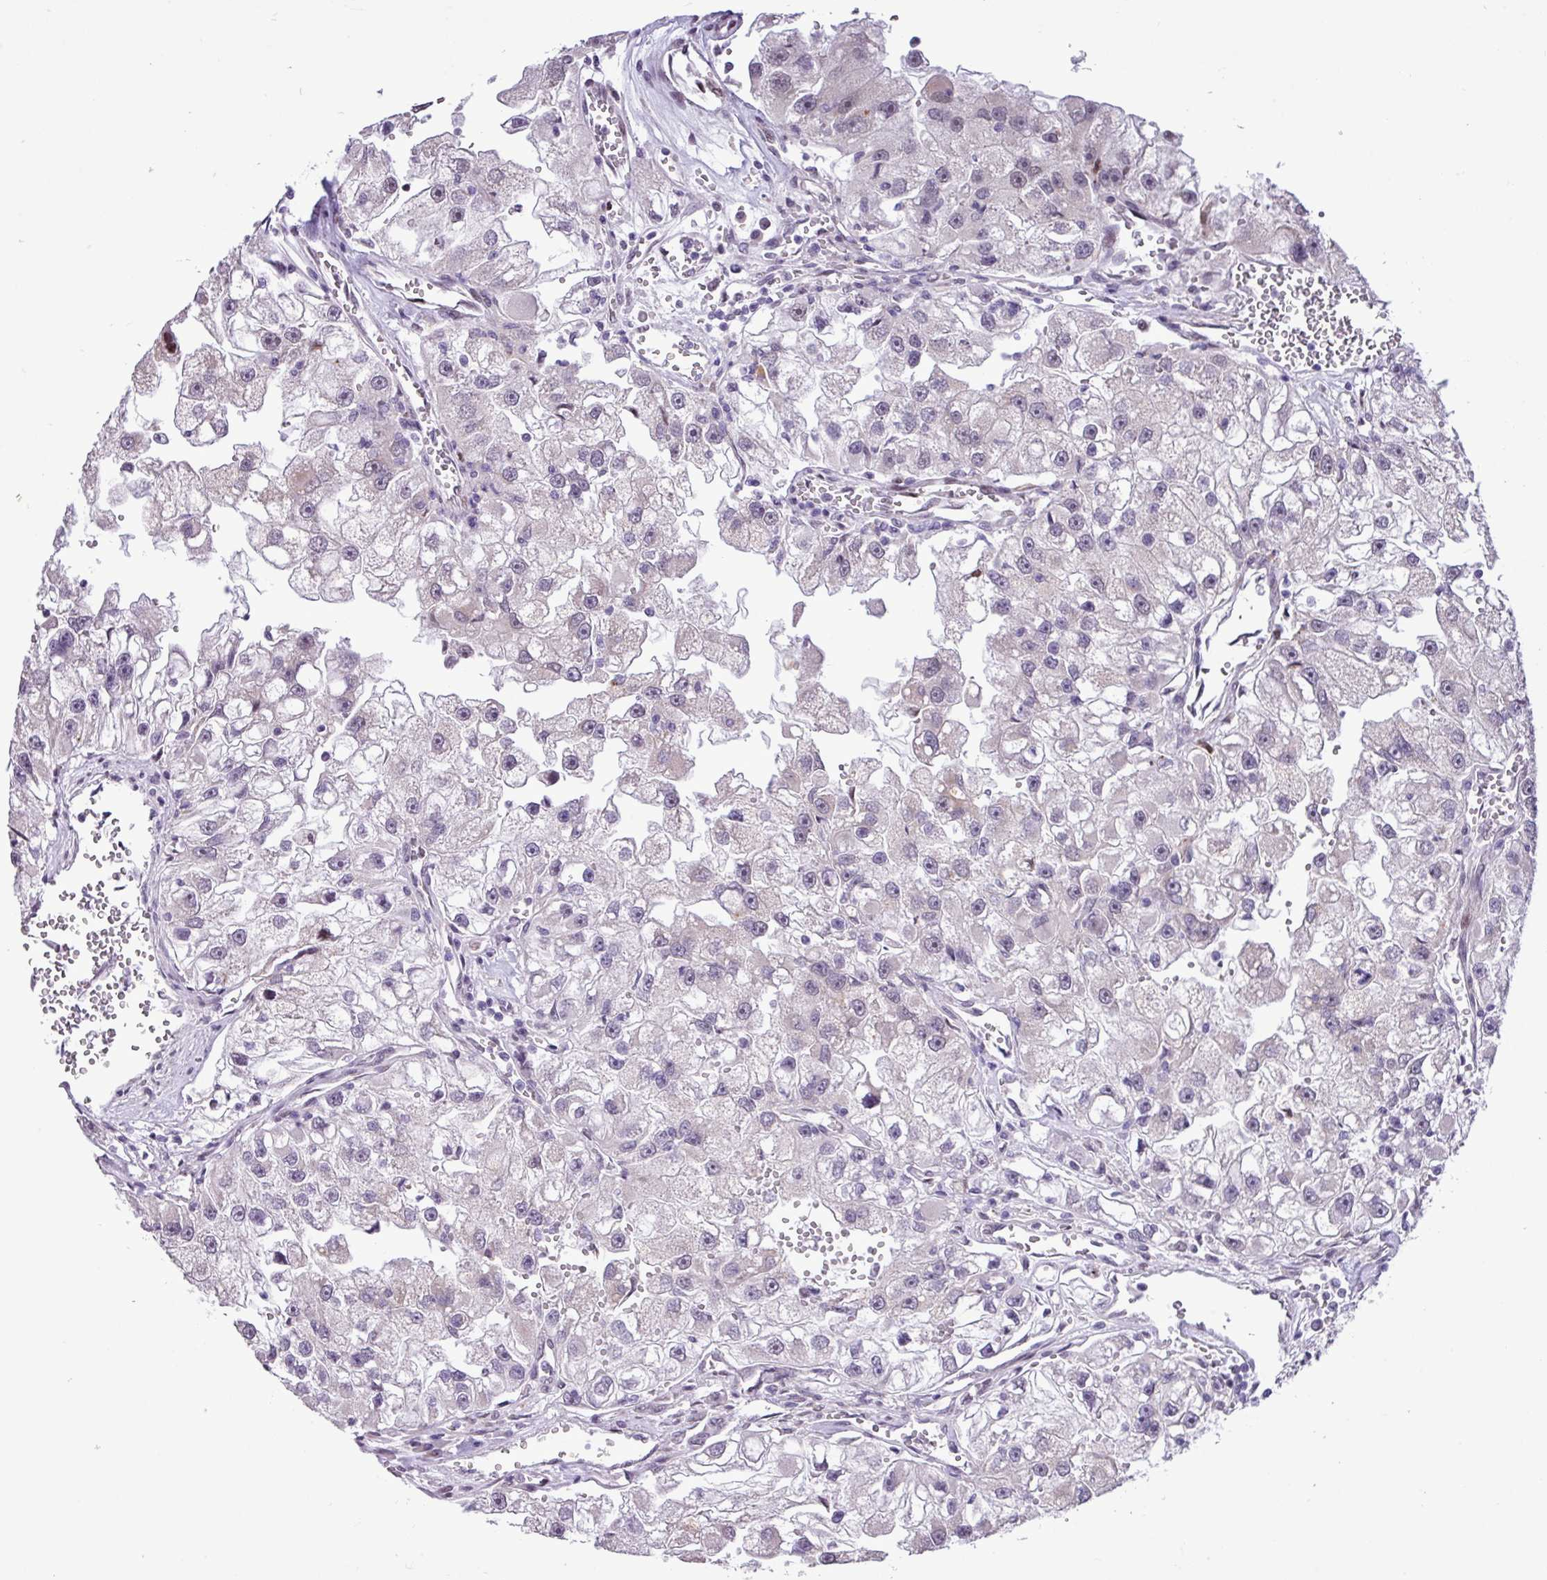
{"staining": {"intensity": "negative", "quantity": "none", "location": "none"}, "tissue": "renal cancer", "cell_type": "Tumor cells", "image_type": "cancer", "snomed": [{"axis": "morphology", "description": "Adenocarcinoma, NOS"}, {"axis": "topography", "description": "Kidney"}], "caption": "An immunohistochemistry (IHC) image of renal cancer (adenocarcinoma) is shown. There is no staining in tumor cells of renal cancer (adenocarcinoma).", "gene": "ZNF354A", "patient": {"sex": "male", "age": 63}}